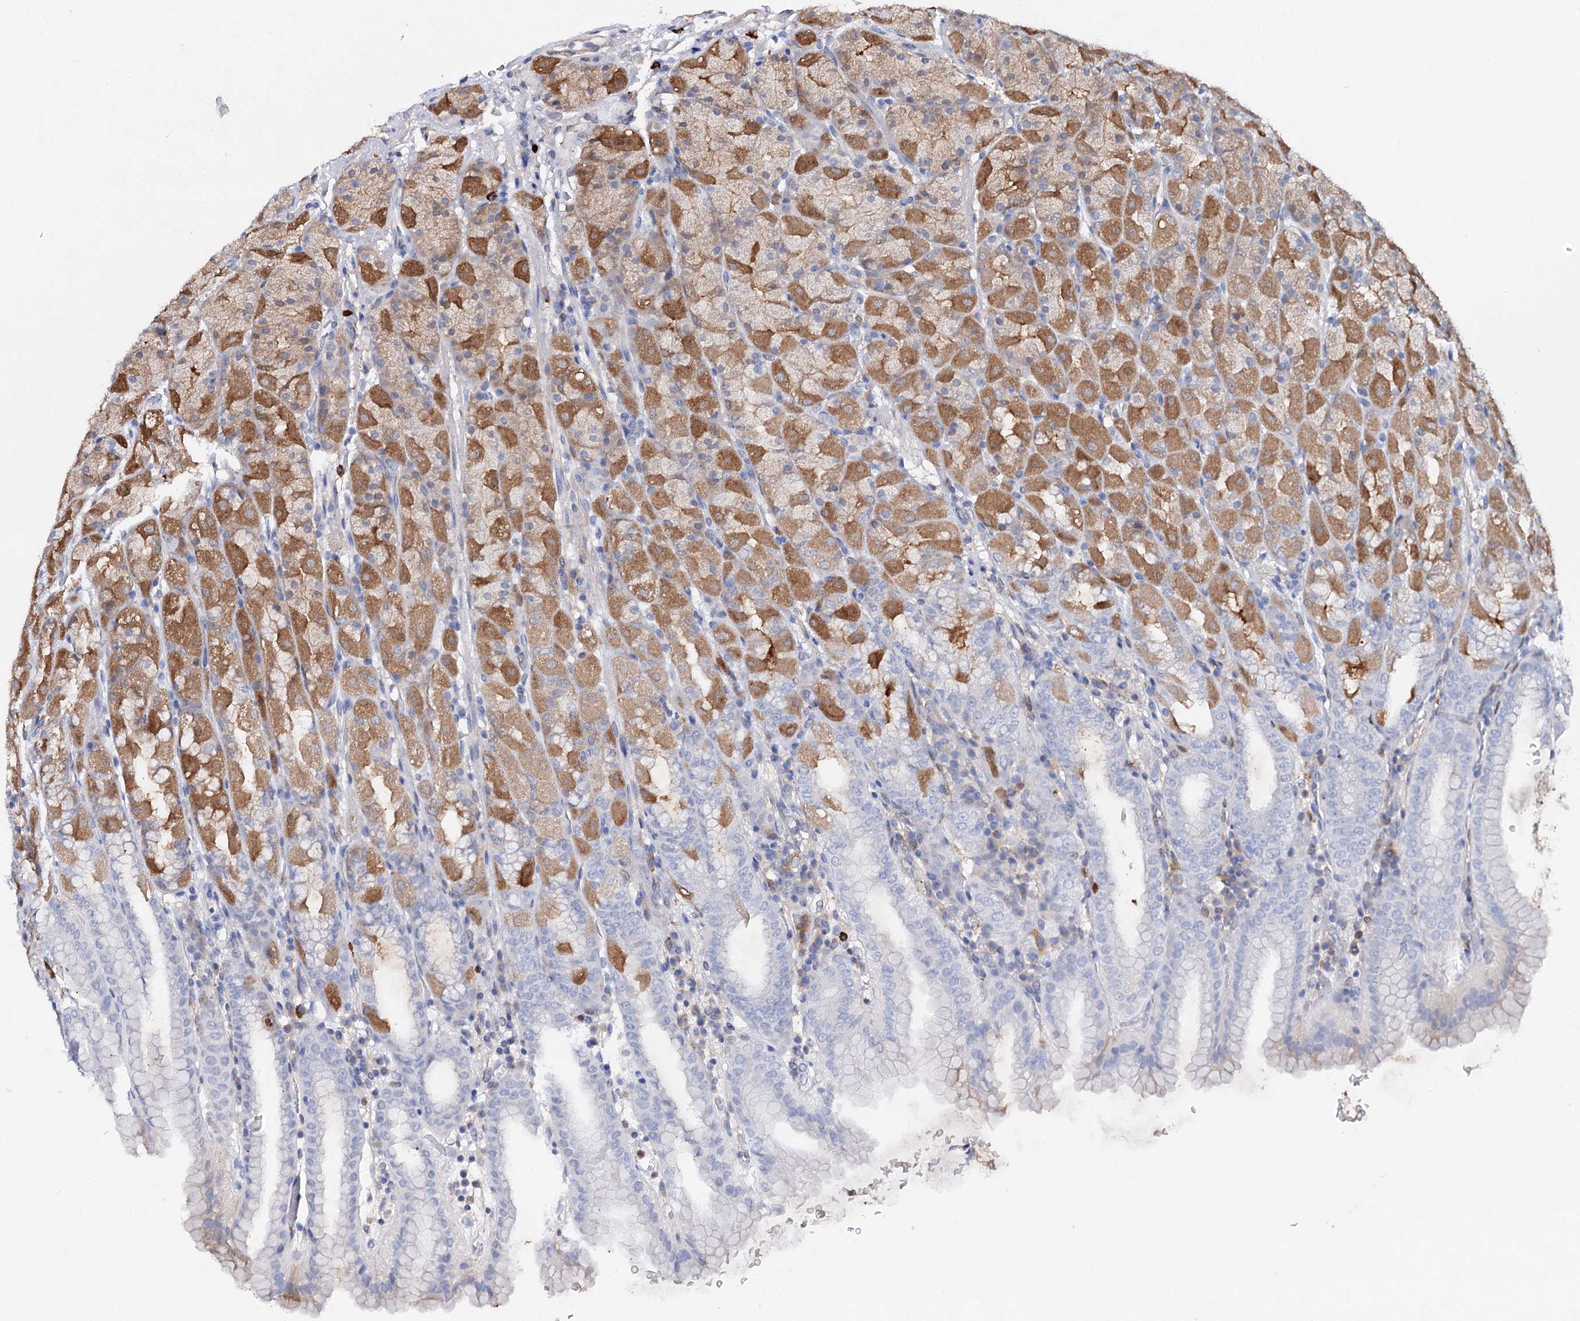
{"staining": {"intensity": "strong", "quantity": "25%-75%", "location": "cytoplasmic/membranous"}, "tissue": "stomach", "cell_type": "Glandular cells", "image_type": "normal", "snomed": [{"axis": "morphology", "description": "Normal tissue, NOS"}, {"axis": "topography", "description": "Stomach, upper"}], "caption": "This micrograph exhibits IHC staining of normal stomach, with high strong cytoplasmic/membranous staining in about 25%-75% of glandular cells.", "gene": "CFAP46", "patient": {"sex": "male", "age": 68}}